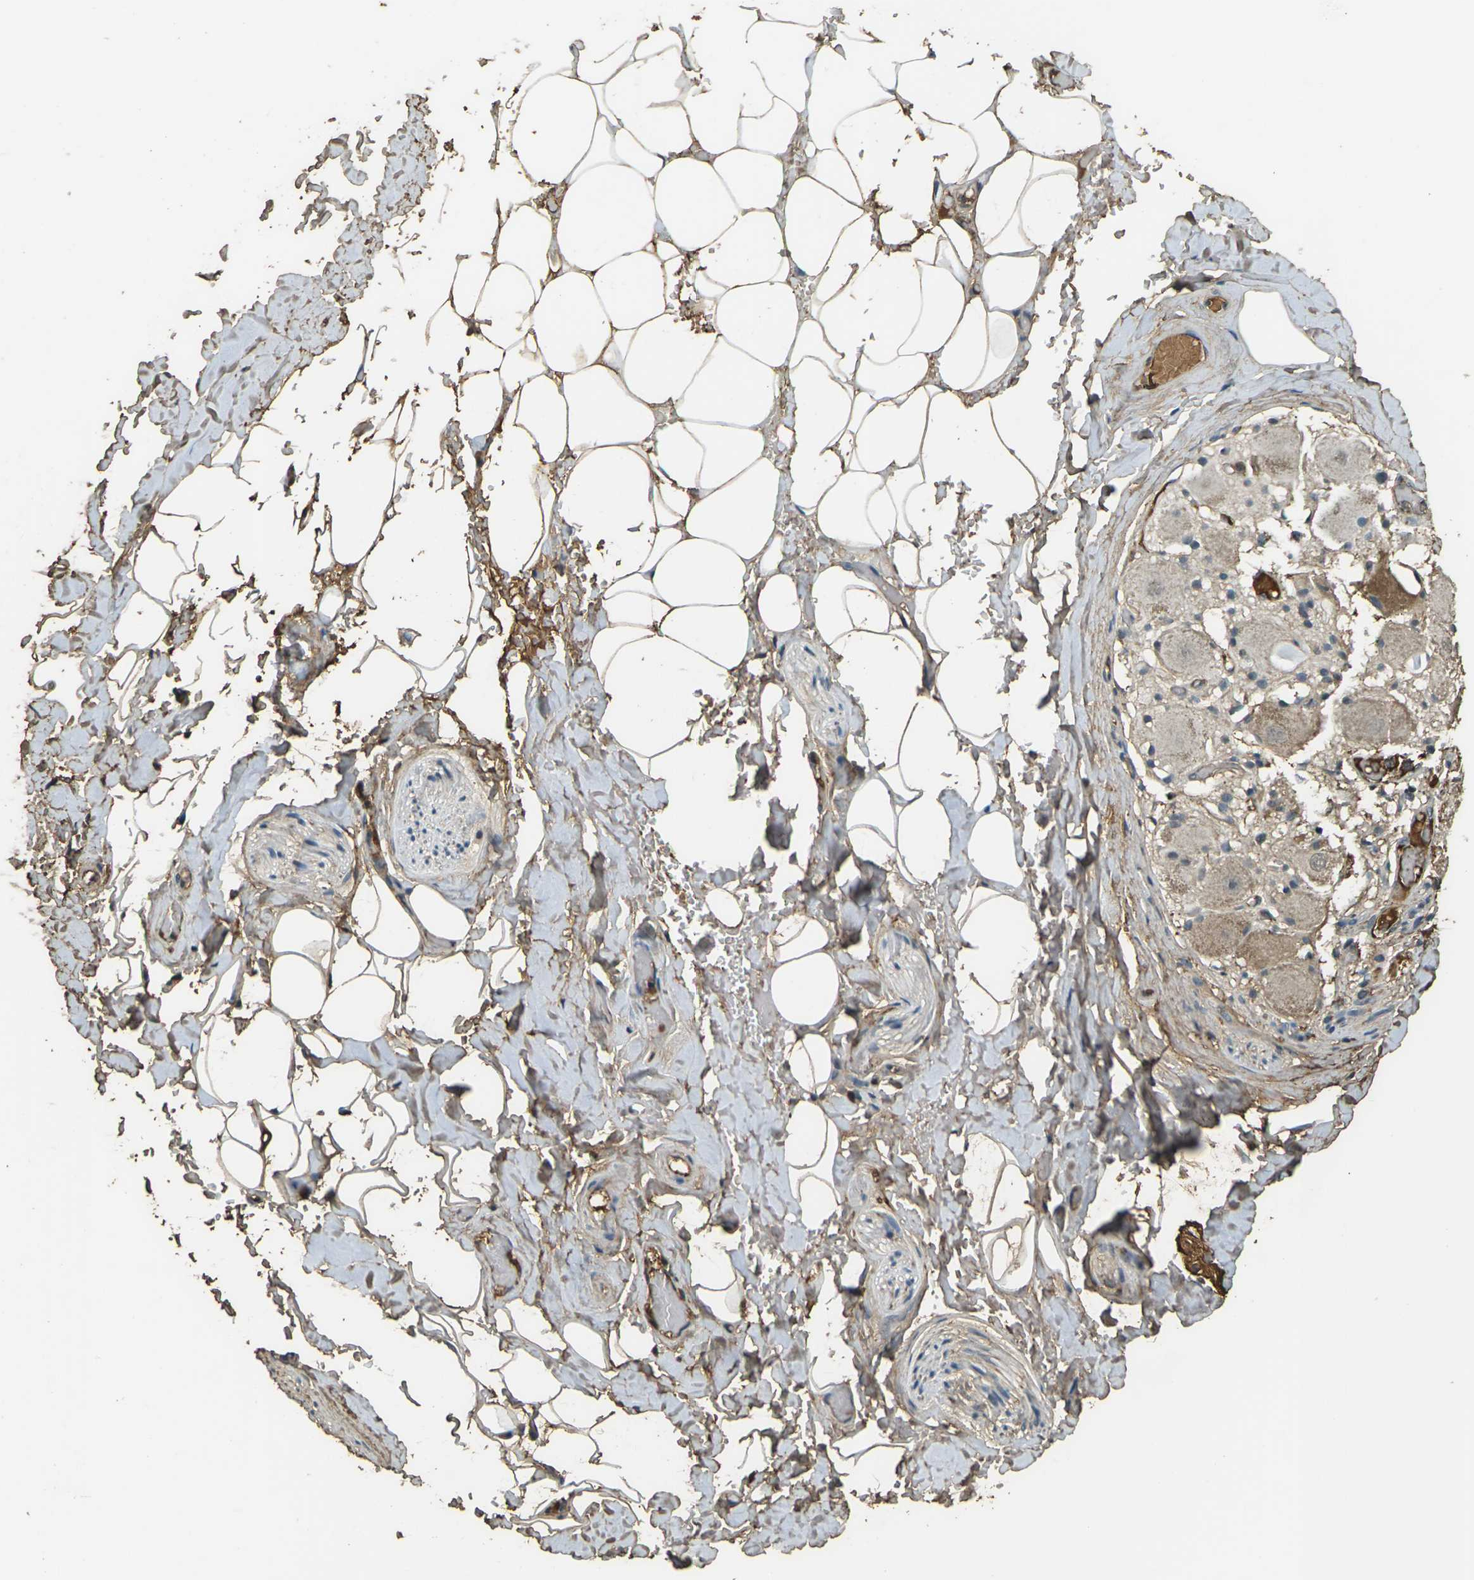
{"staining": {"intensity": "strong", "quantity": ">75%", "location": "cytoplasmic/membranous"}, "tissue": "adipose tissue", "cell_type": "Adipocytes", "image_type": "normal", "snomed": [{"axis": "morphology", "description": "Normal tissue, NOS"}, {"axis": "topography", "description": "Peripheral nerve tissue"}], "caption": "High-power microscopy captured an IHC photomicrograph of normal adipose tissue, revealing strong cytoplasmic/membranous positivity in approximately >75% of adipocytes. Ihc stains the protein in brown and the nuclei are stained blue.", "gene": "CYP1B1", "patient": {"sex": "male", "age": 70}}